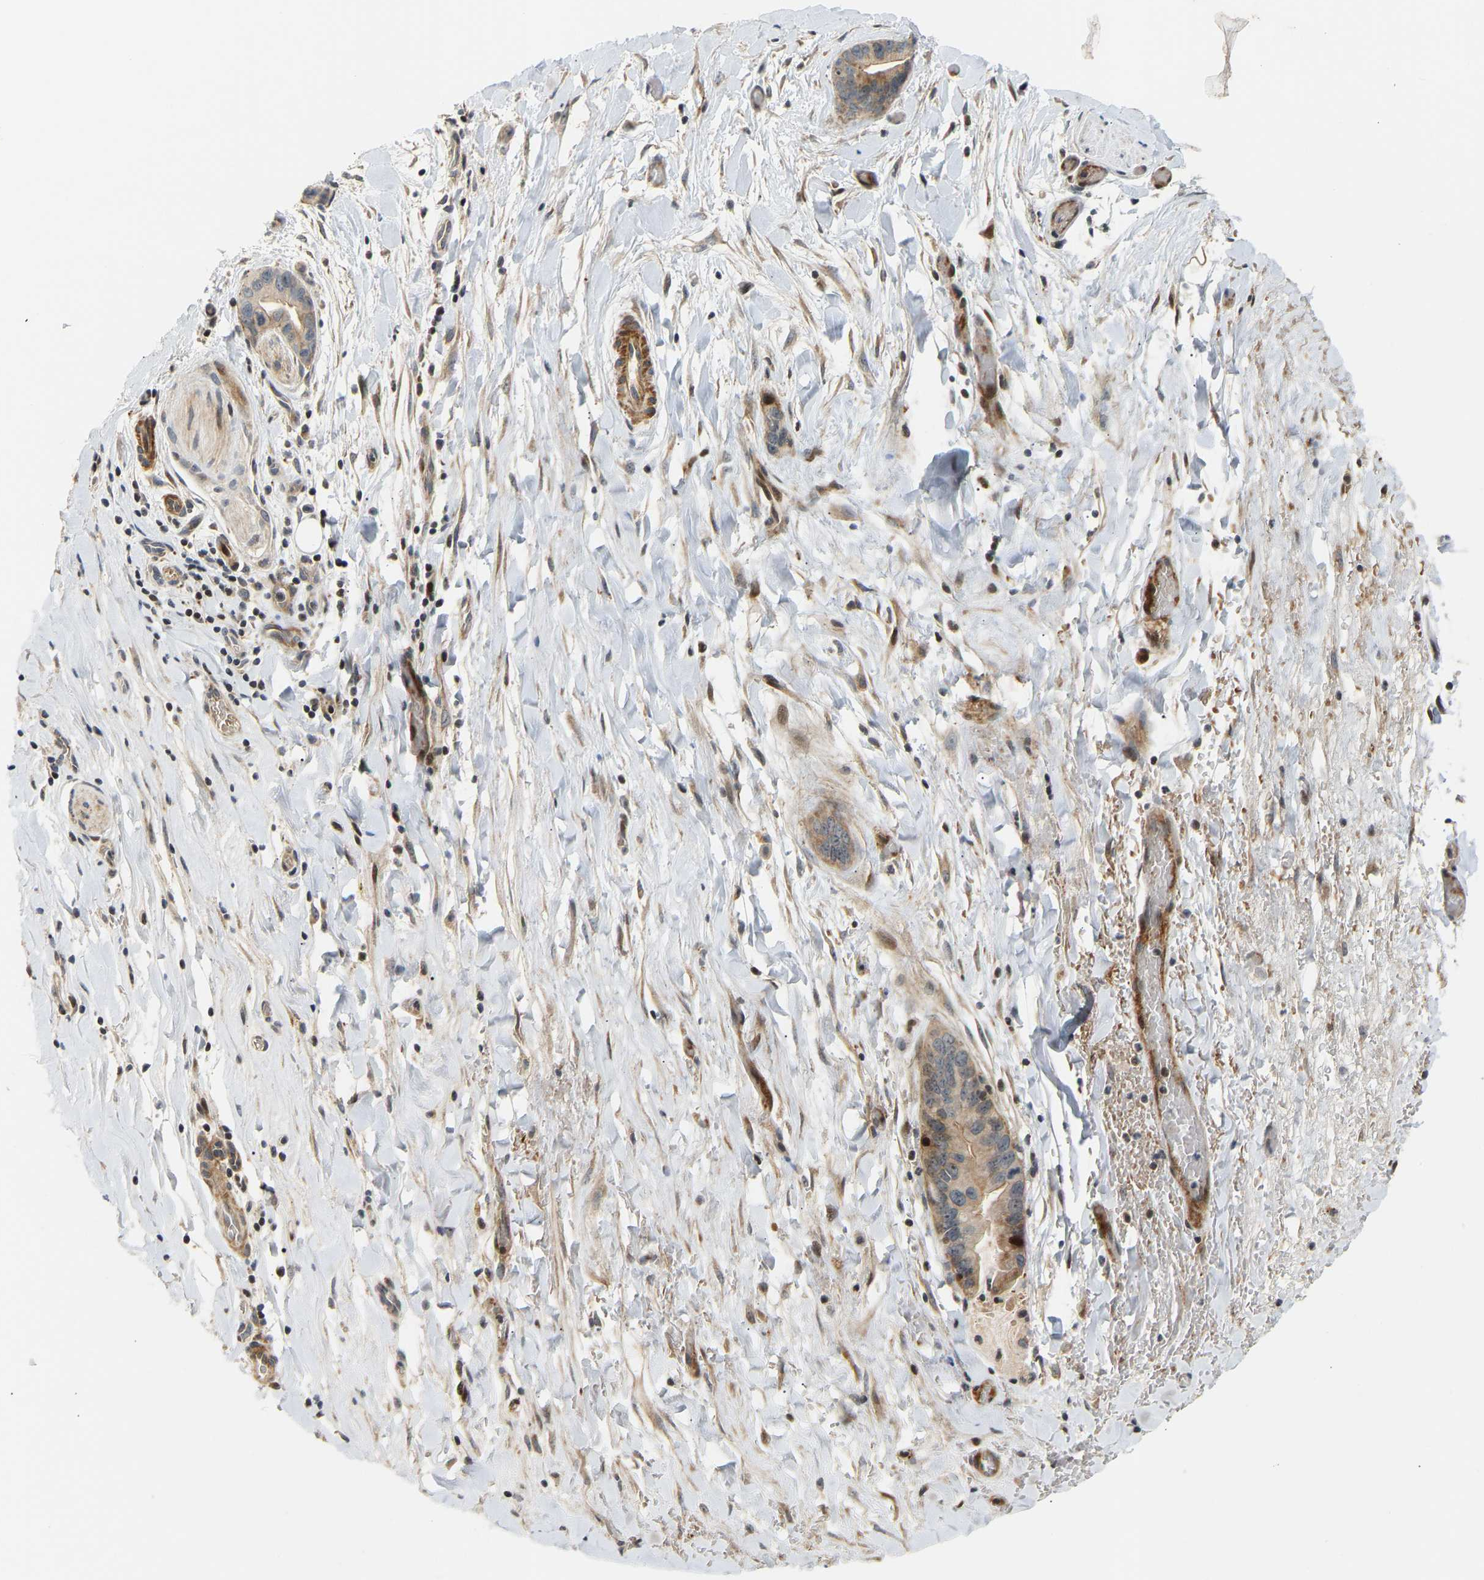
{"staining": {"intensity": "moderate", "quantity": ">75%", "location": "cytoplasmic/membranous,nuclear"}, "tissue": "liver cancer", "cell_type": "Tumor cells", "image_type": "cancer", "snomed": [{"axis": "morphology", "description": "Cholangiocarcinoma"}, {"axis": "topography", "description": "Liver"}], "caption": "Human liver cholangiocarcinoma stained for a protein (brown) exhibits moderate cytoplasmic/membranous and nuclear positive expression in approximately >75% of tumor cells.", "gene": "POGLUT2", "patient": {"sex": "female", "age": 55}}